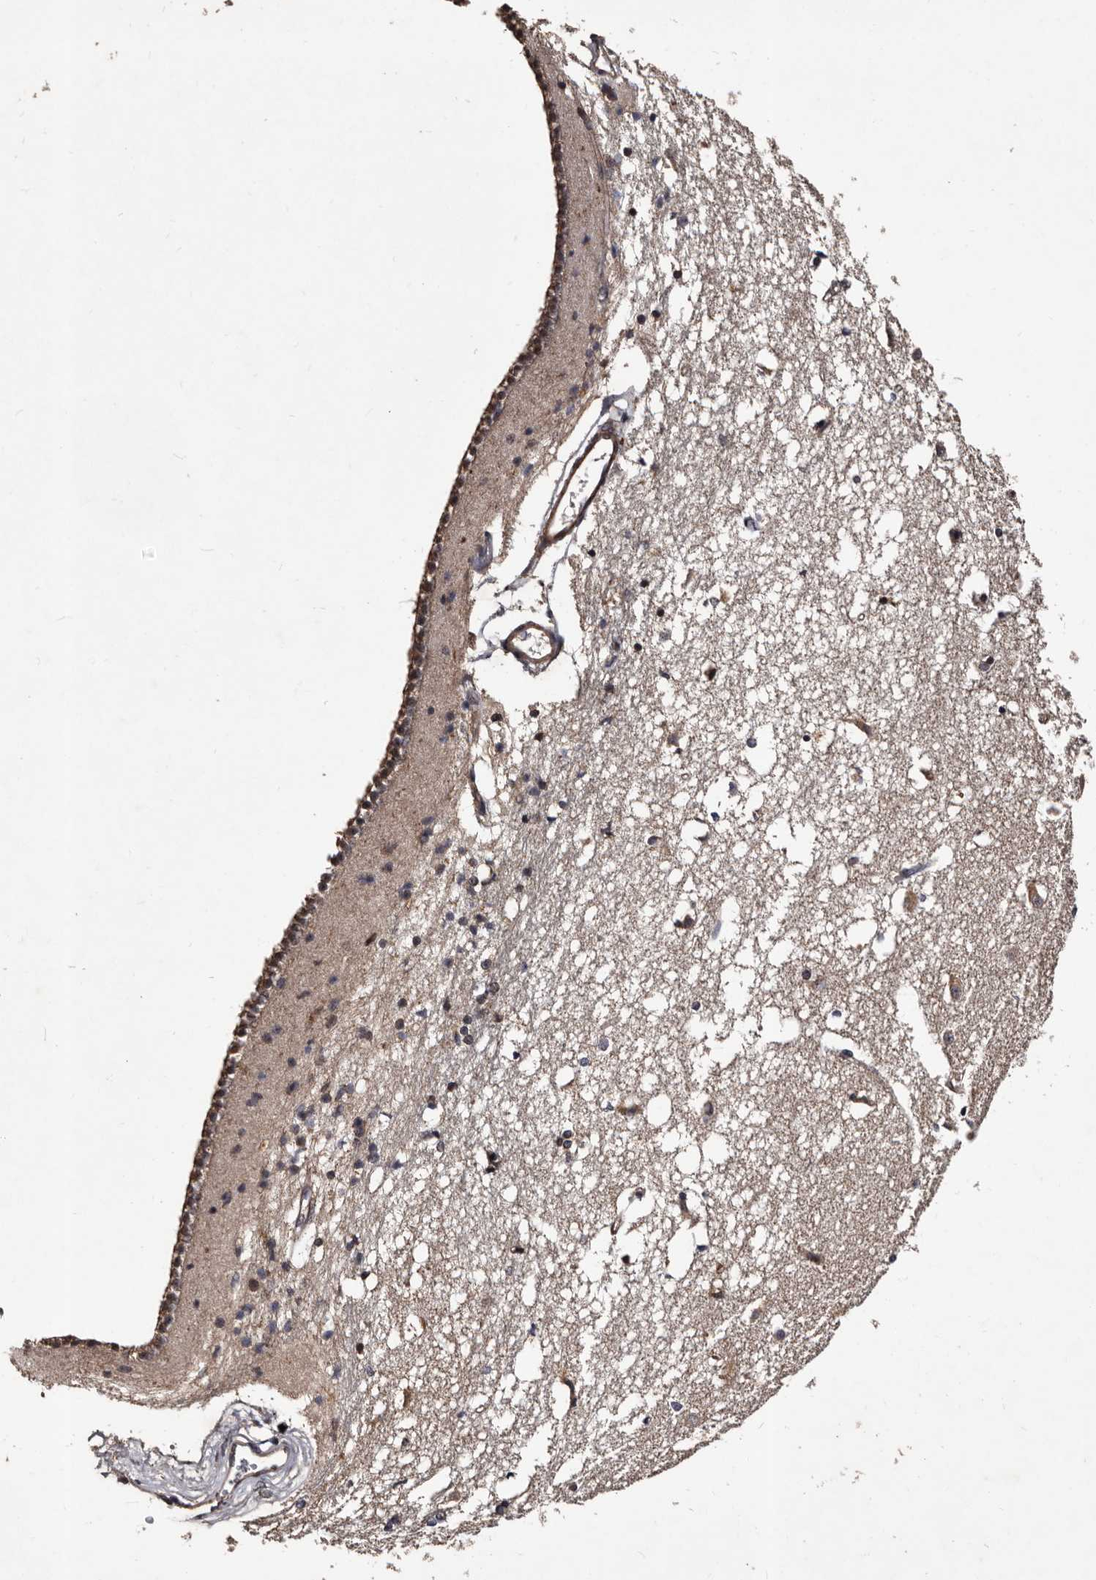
{"staining": {"intensity": "weak", "quantity": "25%-75%", "location": "cytoplasmic/membranous,nuclear"}, "tissue": "caudate", "cell_type": "Glial cells", "image_type": "normal", "snomed": [{"axis": "morphology", "description": "Normal tissue, NOS"}, {"axis": "topography", "description": "Lateral ventricle wall"}], "caption": "An immunohistochemistry (IHC) photomicrograph of normal tissue is shown. Protein staining in brown shows weak cytoplasmic/membranous,nuclear positivity in caudate within glial cells. The protein of interest is stained brown, and the nuclei are stained in blue (DAB IHC with brightfield microscopy, high magnification).", "gene": "MKRN3", "patient": {"sex": "male", "age": 45}}